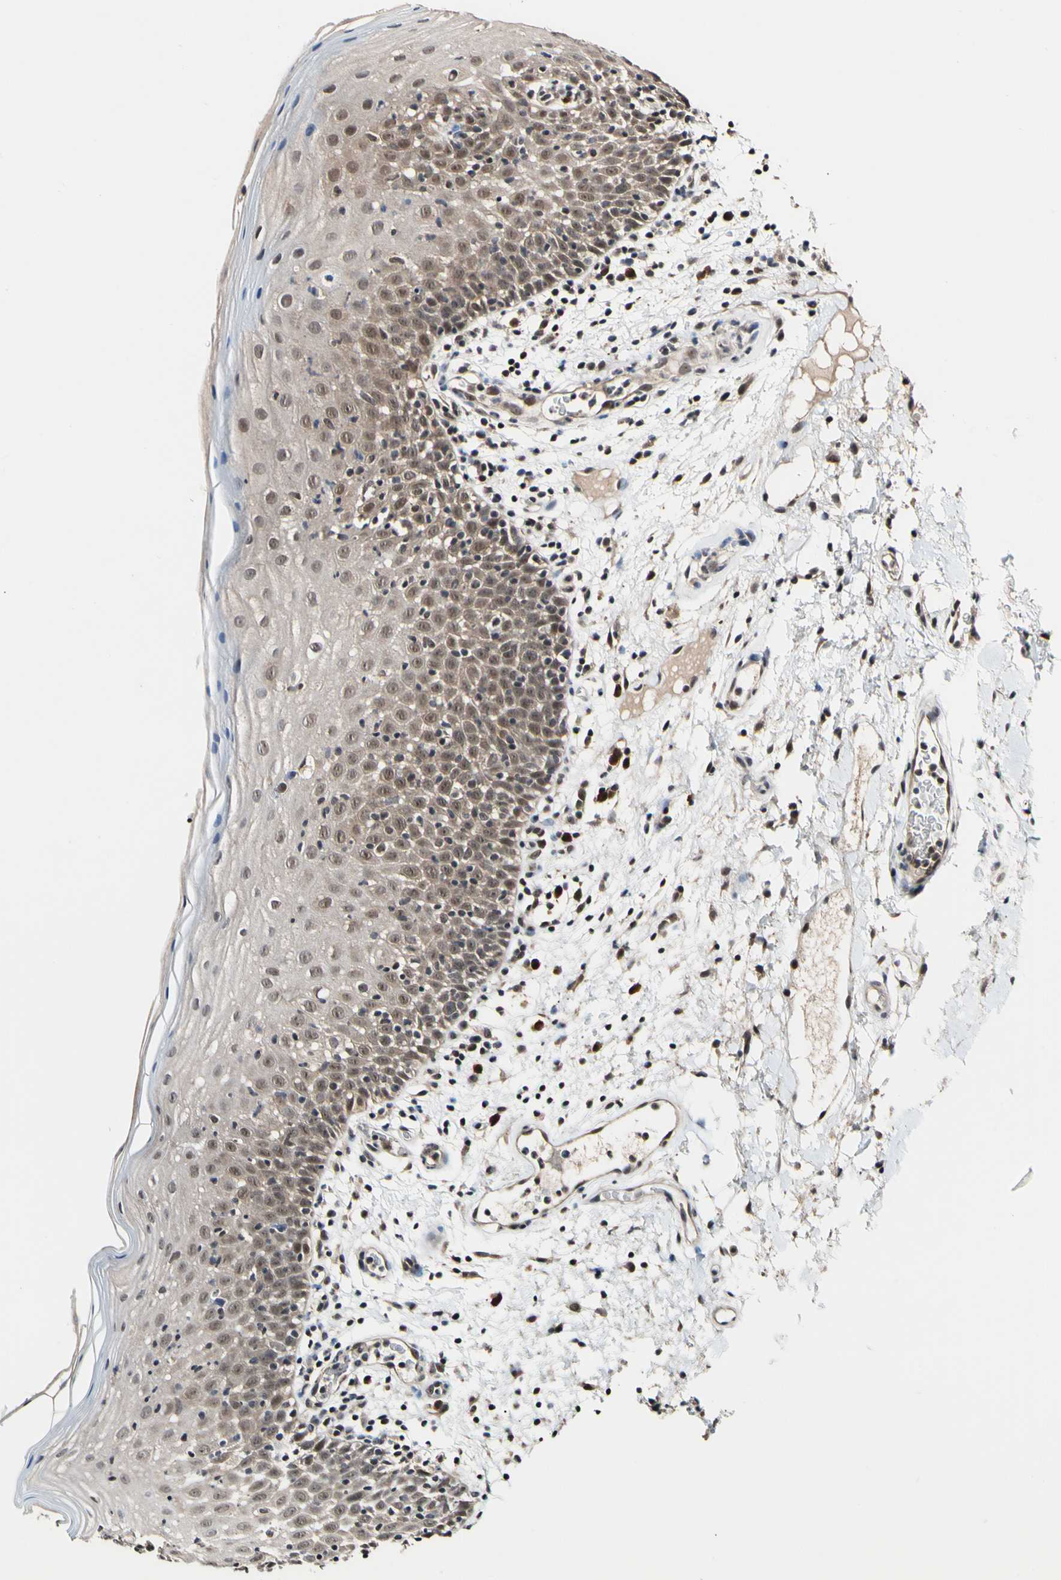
{"staining": {"intensity": "weak", "quantity": ">75%", "location": "cytoplasmic/membranous,nuclear"}, "tissue": "oral mucosa", "cell_type": "Squamous epithelial cells", "image_type": "normal", "snomed": [{"axis": "morphology", "description": "Normal tissue, NOS"}, {"axis": "morphology", "description": "Squamous cell carcinoma, NOS"}, {"axis": "topography", "description": "Skeletal muscle"}, {"axis": "topography", "description": "Oral tissue"}], "caption": "A low amount of weak cytoplasmic/membranous,nuclear expression is identified in approximately >75% of squamous epithelial cells in benign oral mucosa. The staining was performed using DAB (3,3'-diaminobenzidine), with brown indicating positive protein expression. Nuclei are stained blue with hematoxylin.", "gene": "PSMD10", "patient": {"sex": "male", "age": 71}}